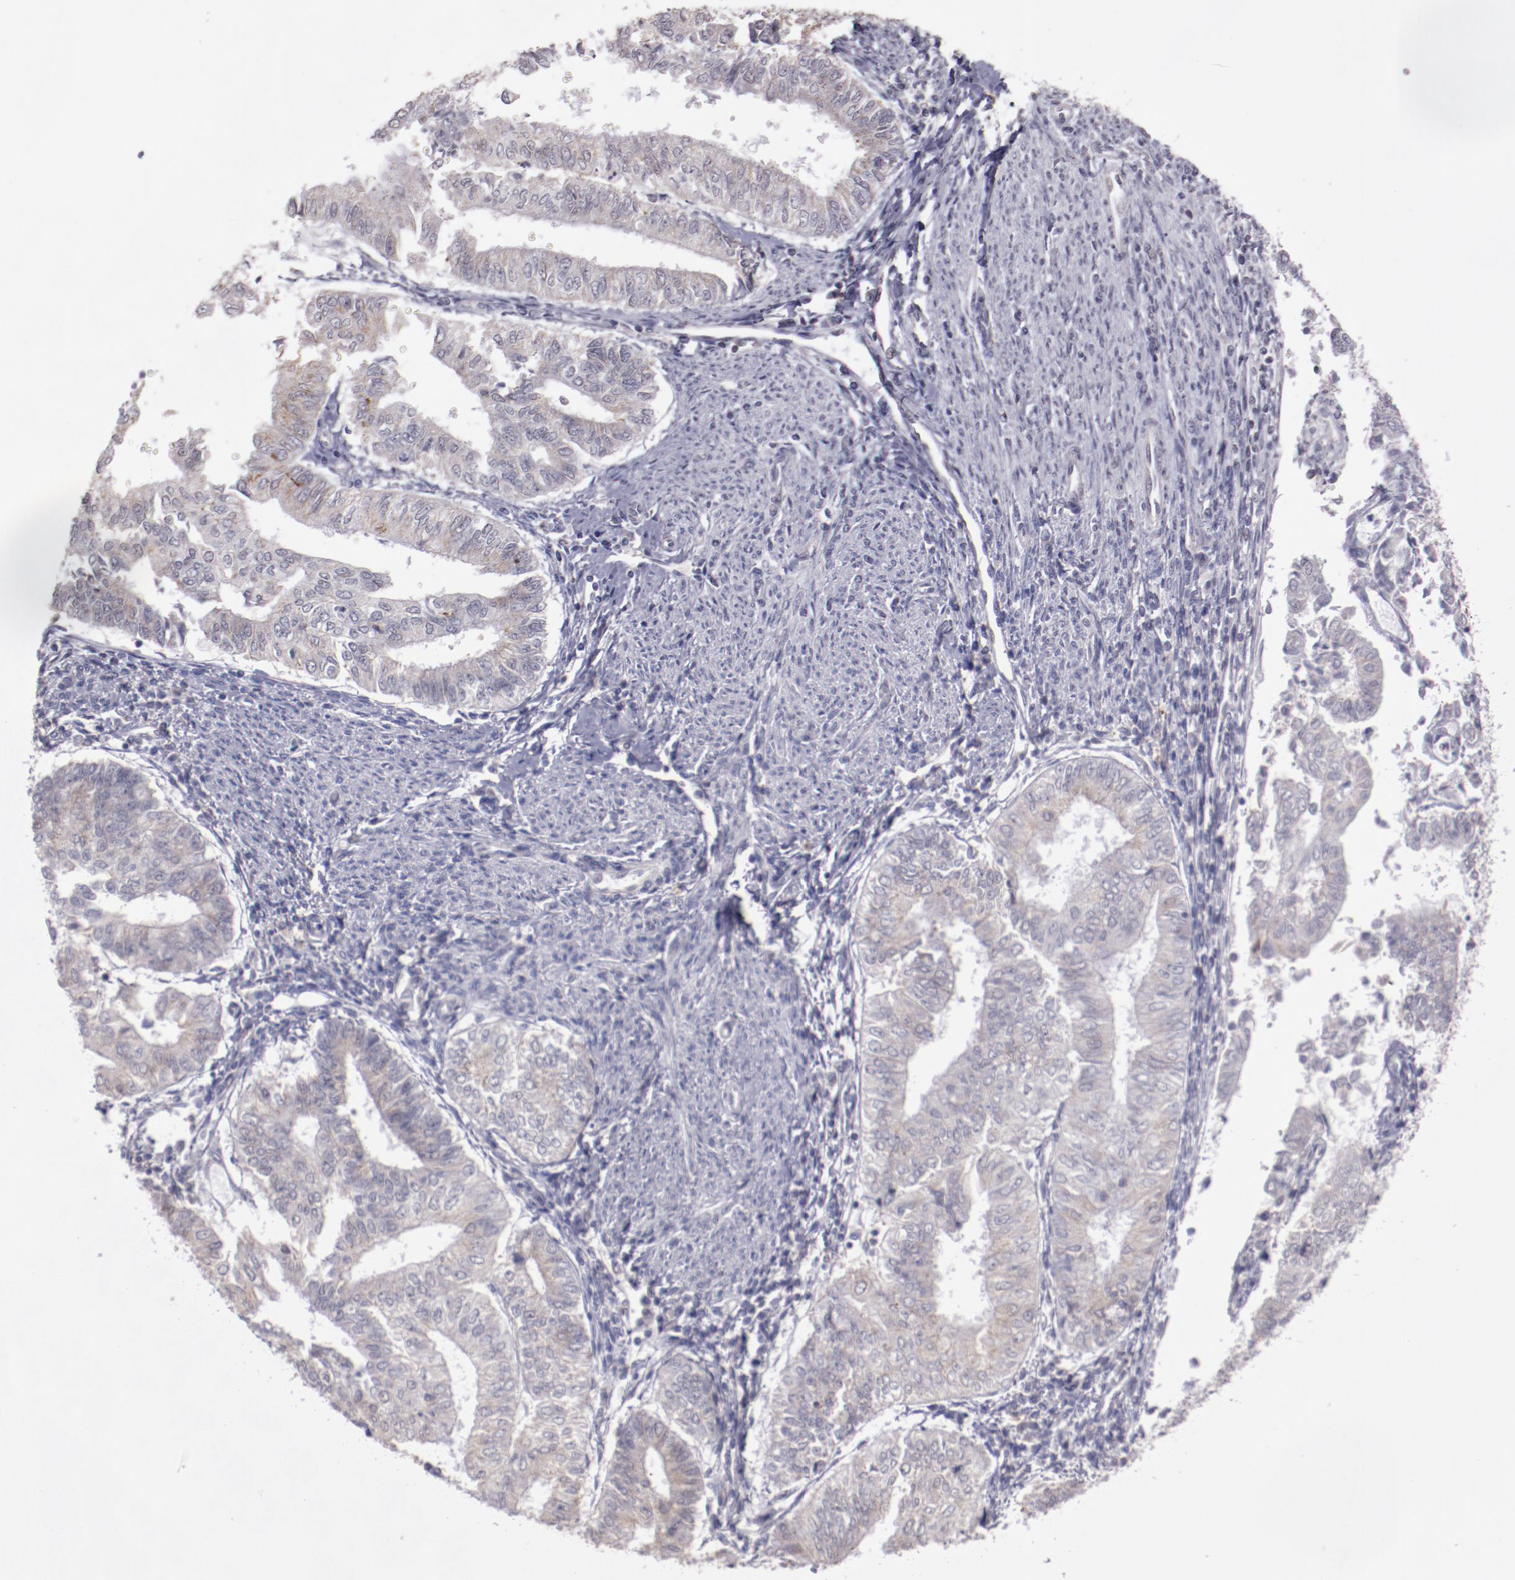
{"staining": {"intensity": "weak", "quantity": "25%-75%", "location": "cytoplasmic/membranous"}, "tissue": "endometrial cancer", "cell_type": "Tumor cells", "image_type": "cancer", "snomed": [{"axis": "morphology", "description": "Adenocarcinoma, NOS"}, {"axis": "topography", "description": "Endometrium"}], "caption": "Human endometrial adenocarcinoma stained with a protein marker demonstrates weak staining in tumor cells.", "gene": "NRXN3", "patient": {"sex": "female", "age": 66}}